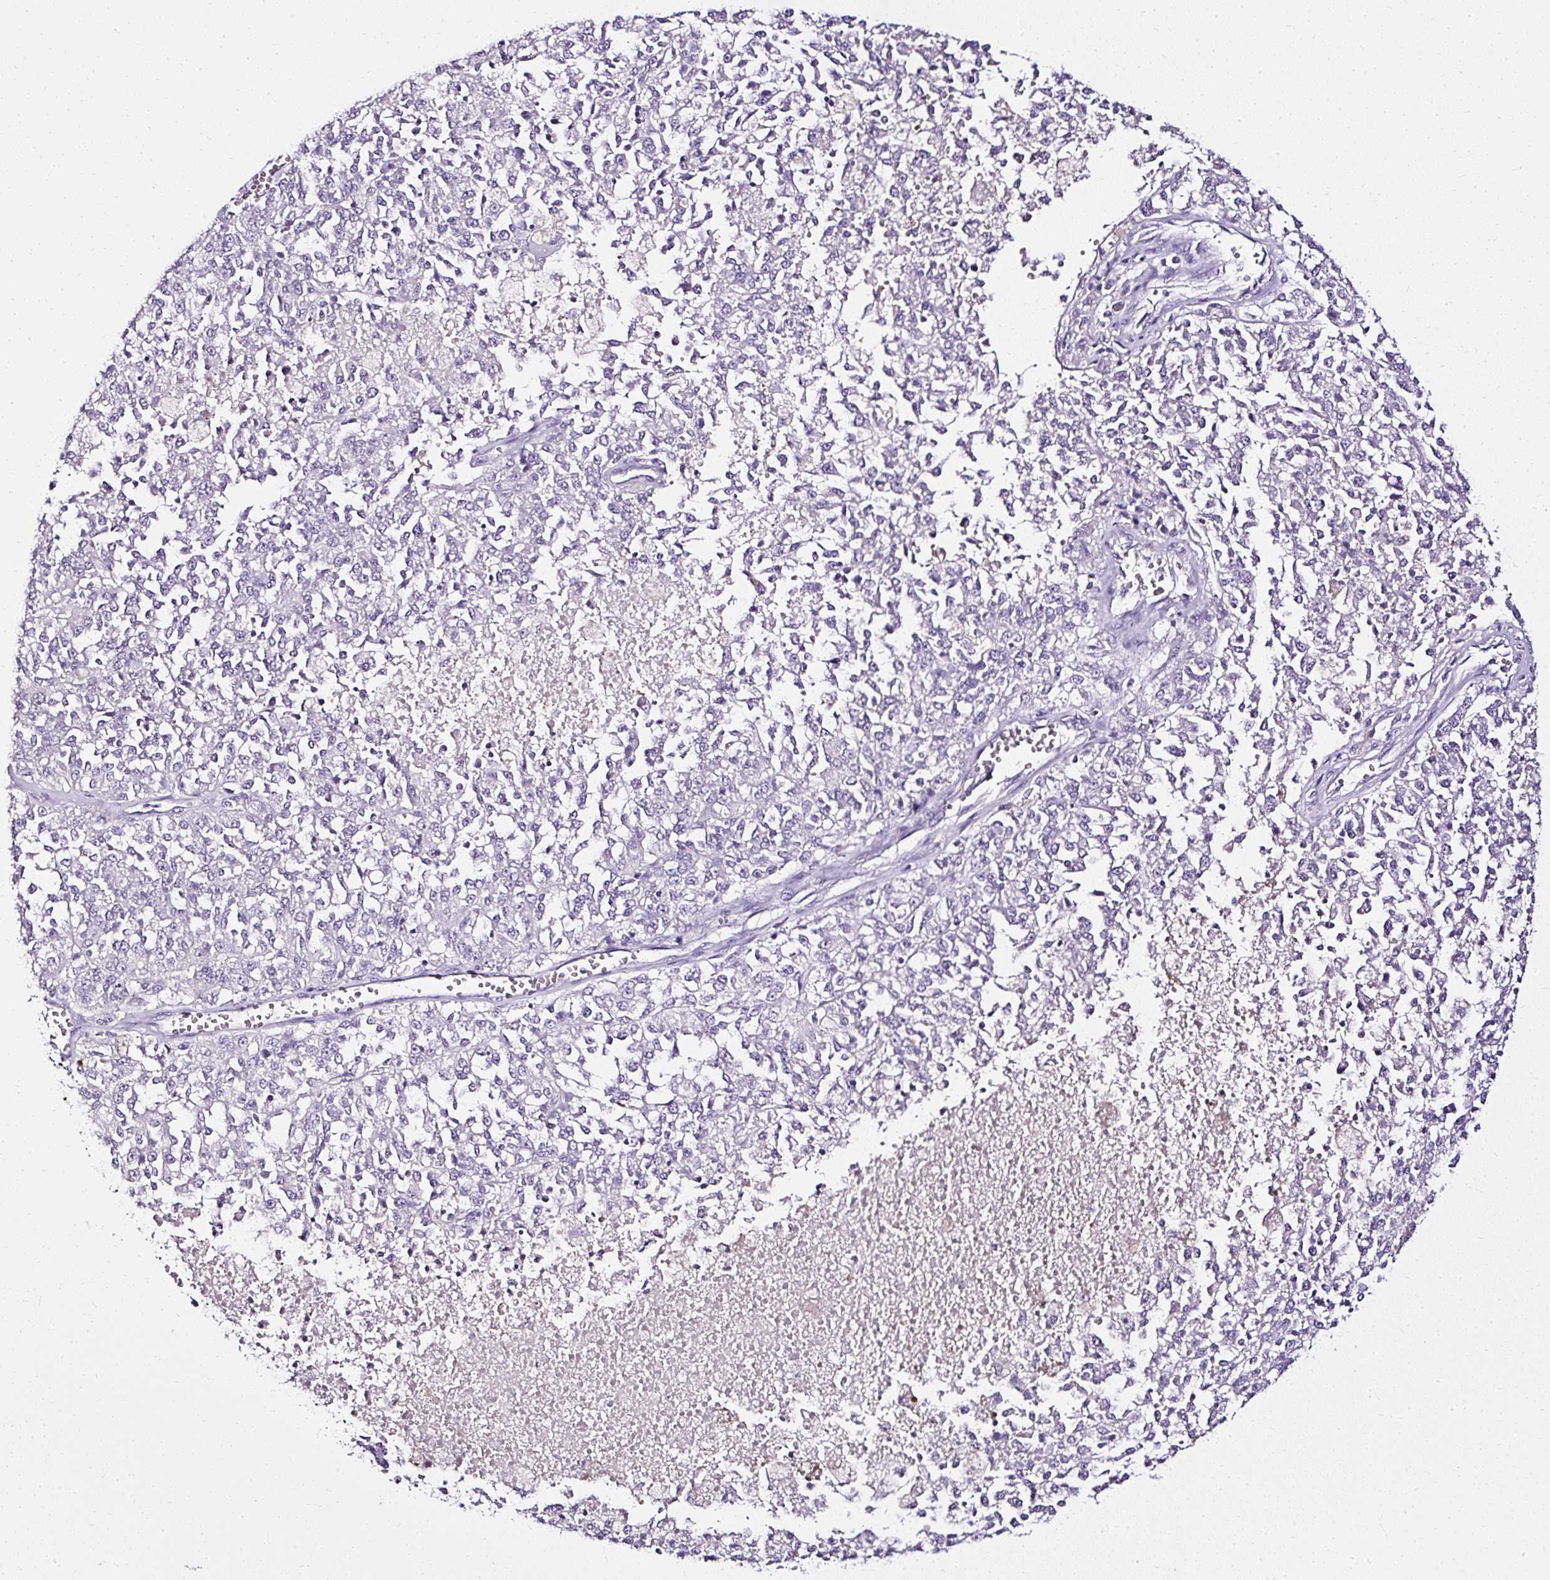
{"staining": {"intensity": "negative", "quantity": "none", "location": "none"}, "tissue": "melanoma", "cell_type": "Tumor cells", "image_type": "cancer", "snomed": [{"axis": "morphology", "description": "Malignant melanoma, NOS"}, {"axis": "topography", "description": "Skin"}], "caption": "Tumor cells are negative for brown protein staining in melanoma.", "gene": "ATP2A1", "patient": {"sex": "female", "age": 64}}